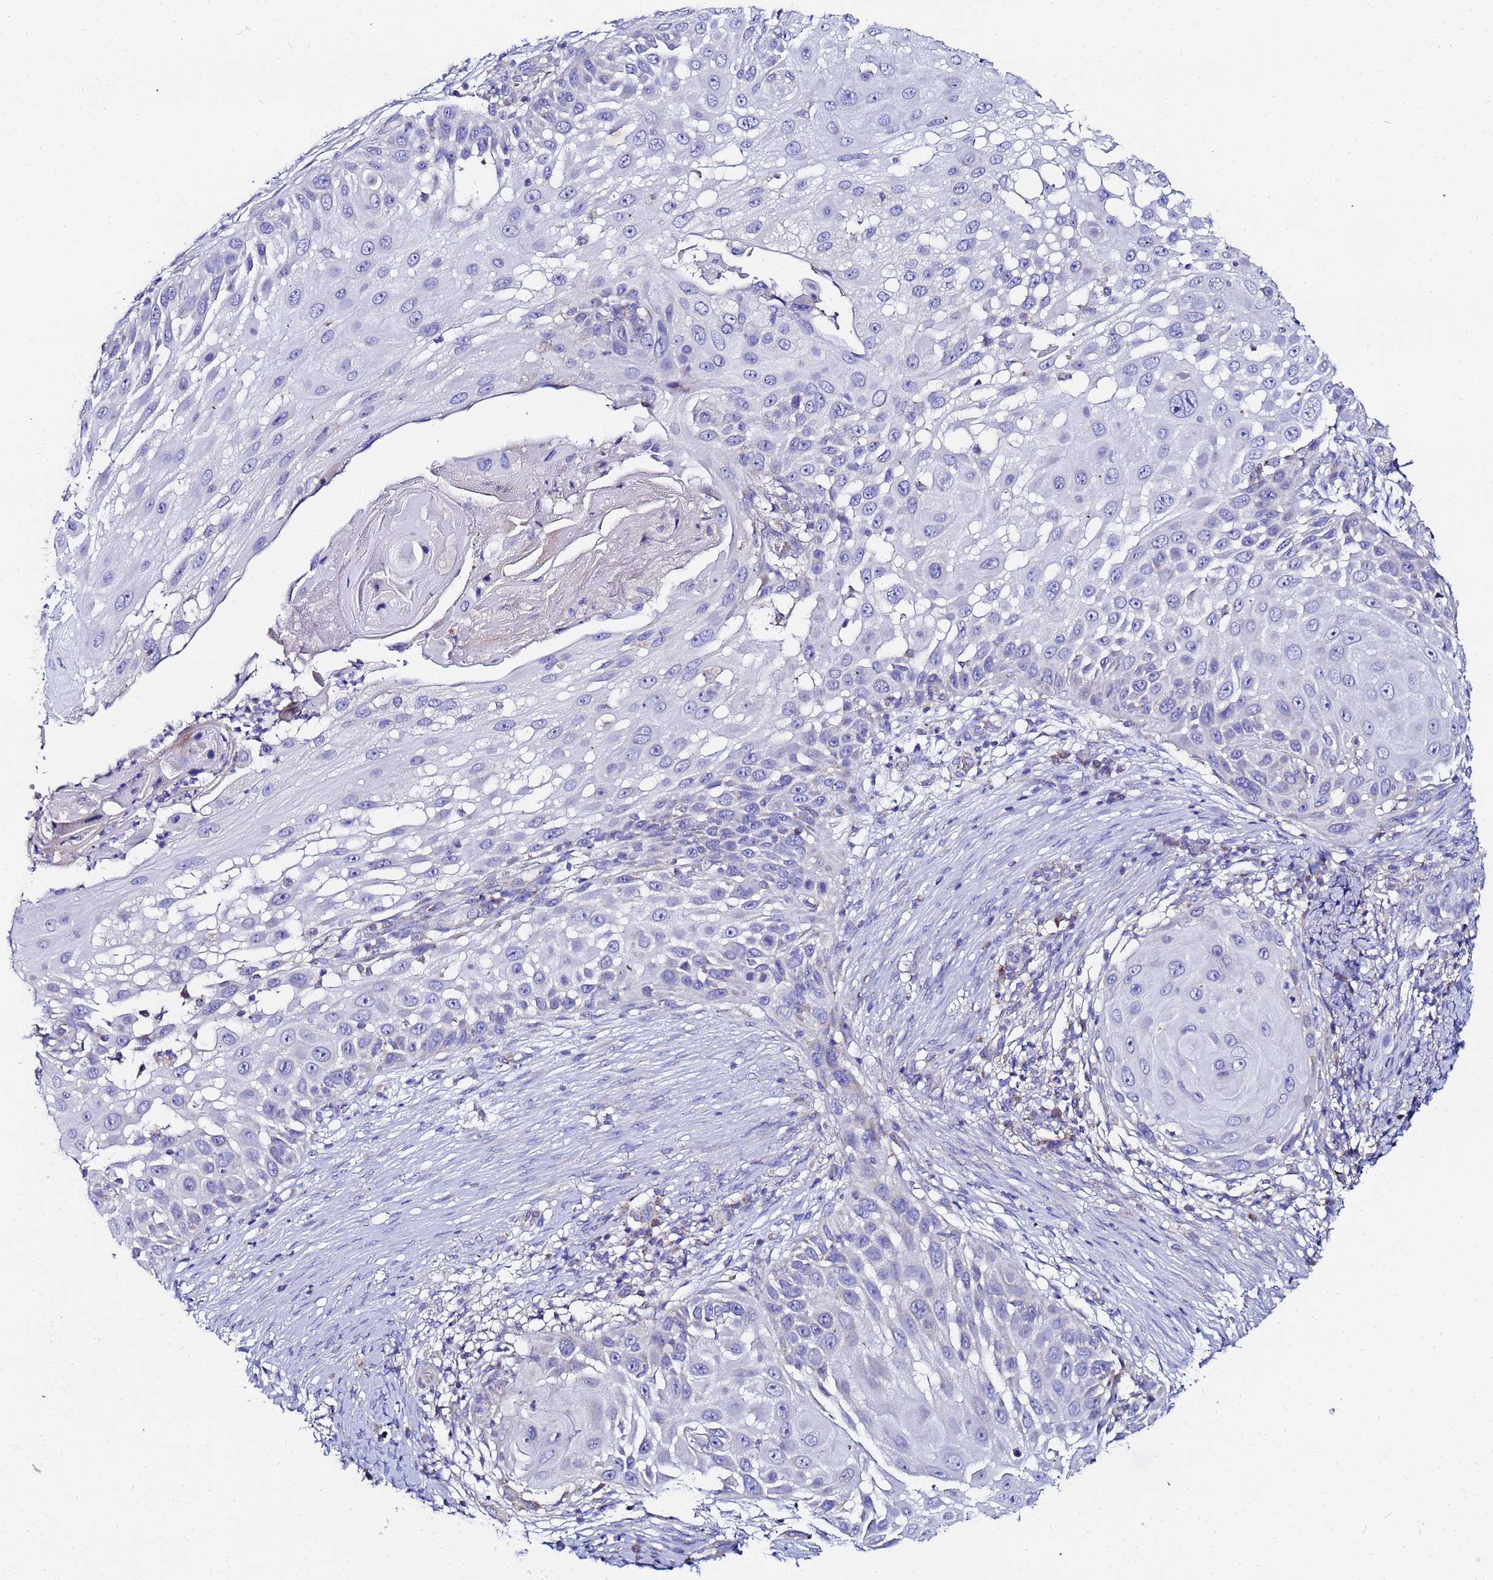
{"staining": {"intensity": "negative", "quantity": "none", "location": "none"}, "tissue": "skin cancer", "cell_type": "Tumor cells", "image_type": "cancer", "snomed": [{"axis": "morphology", "description": "Squamous cell carcinoma, NOS"}, {"axis": "topography", "description": "Skin"}], "caption": "Tumor cells are negative for brown protein staining in squamous cell carcinoma (skin).", "gene": "FAHD2A", "patient": {"sex": "female", "age": 44}}